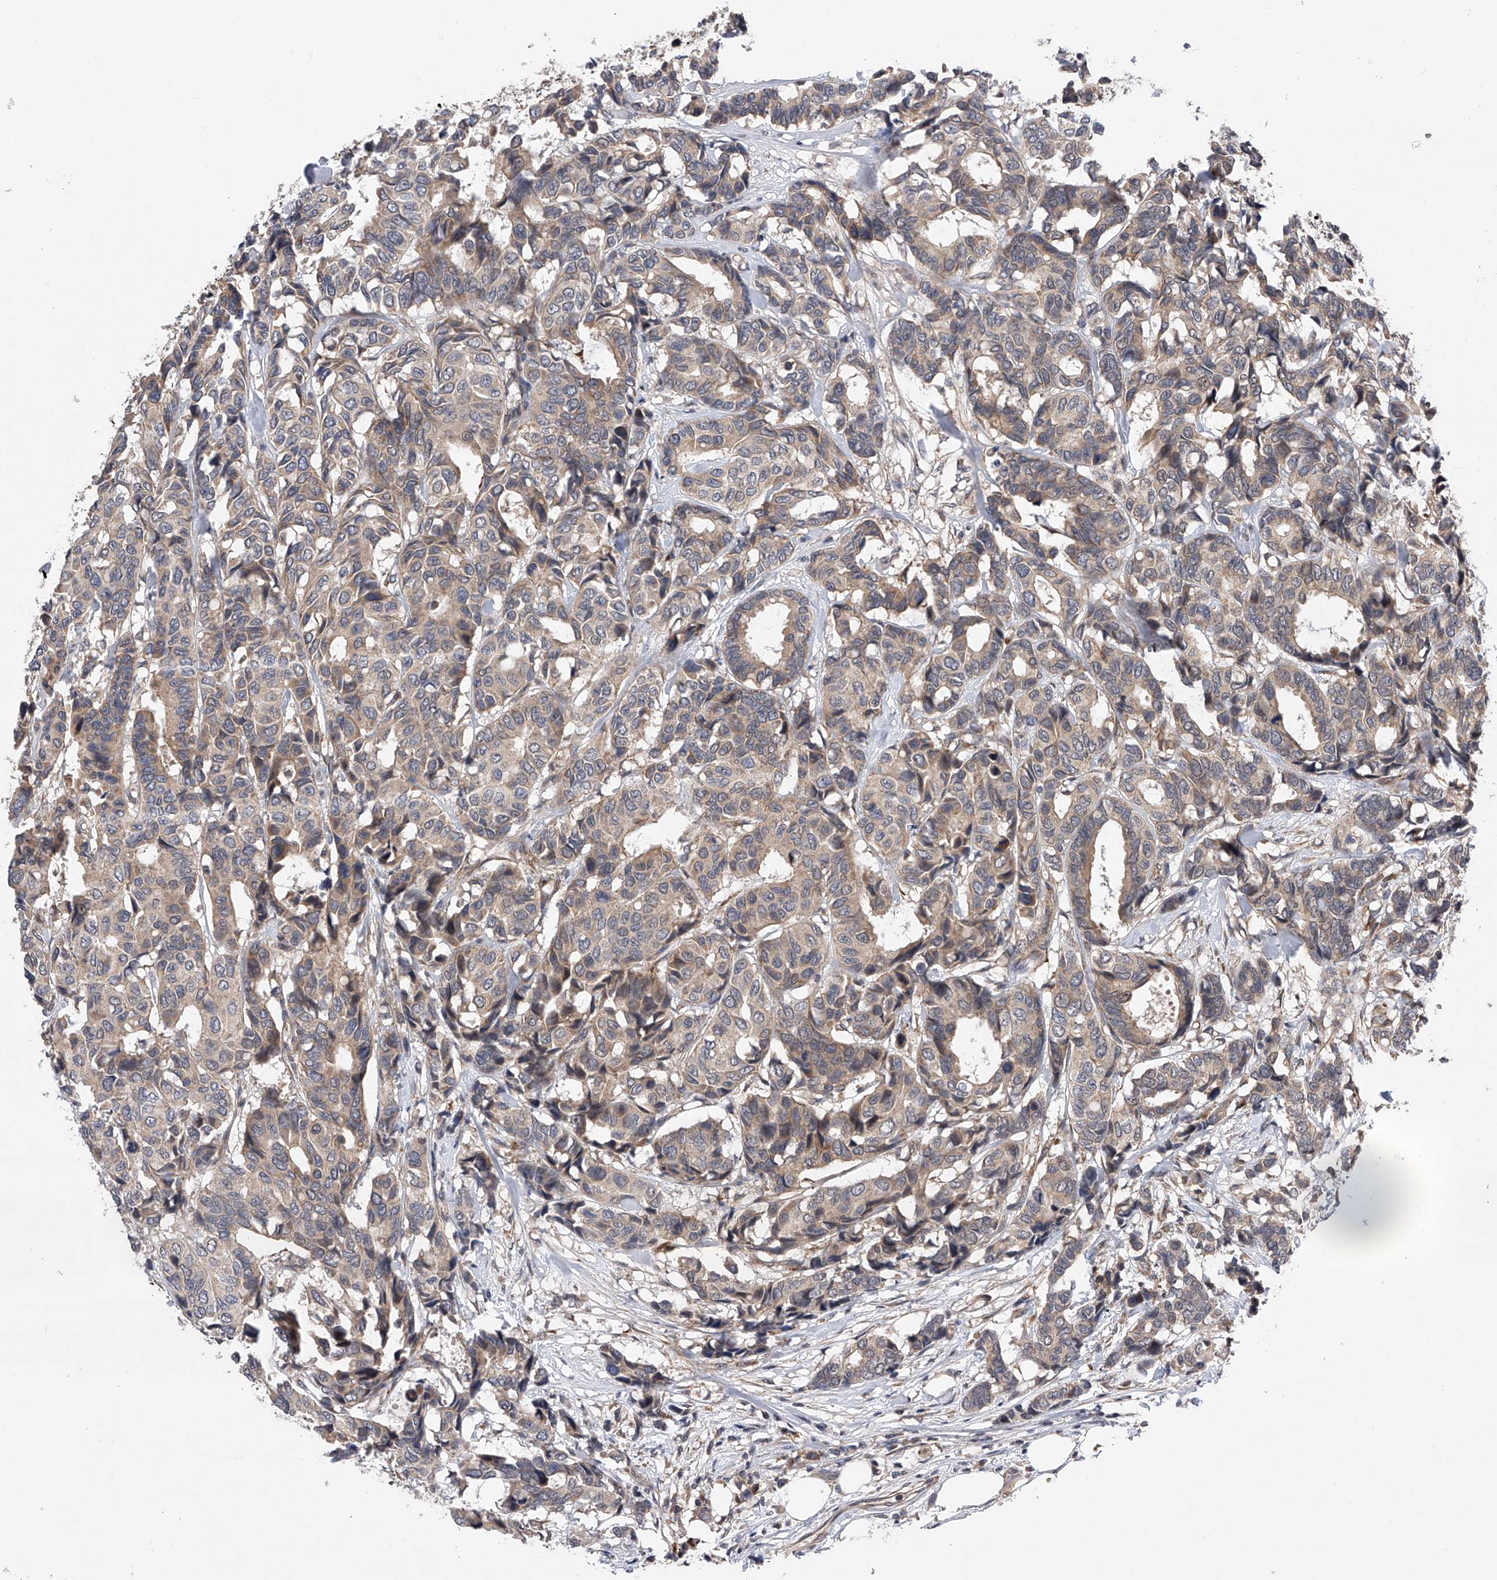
{"staining": {"intensity": "weak", "quantity": "25%-75%", "location": "cytoplasmic/membranous"}, "tissue": "breast cancer", "cell_type": "Tumor cells", "image_type": "cancer", "snomed": [{"axis": "morphology", "description": "Duct carcinoma"}, {"axis": "topography", "description": "Breast"}], "caption": "Intraductal carcinoma (breast) stained for a protein displays weak cytoplasmic/membranous positivity in tumor cells.", "gene": "SPOCK1", "patient": {"sex": "female", "age": 87}}